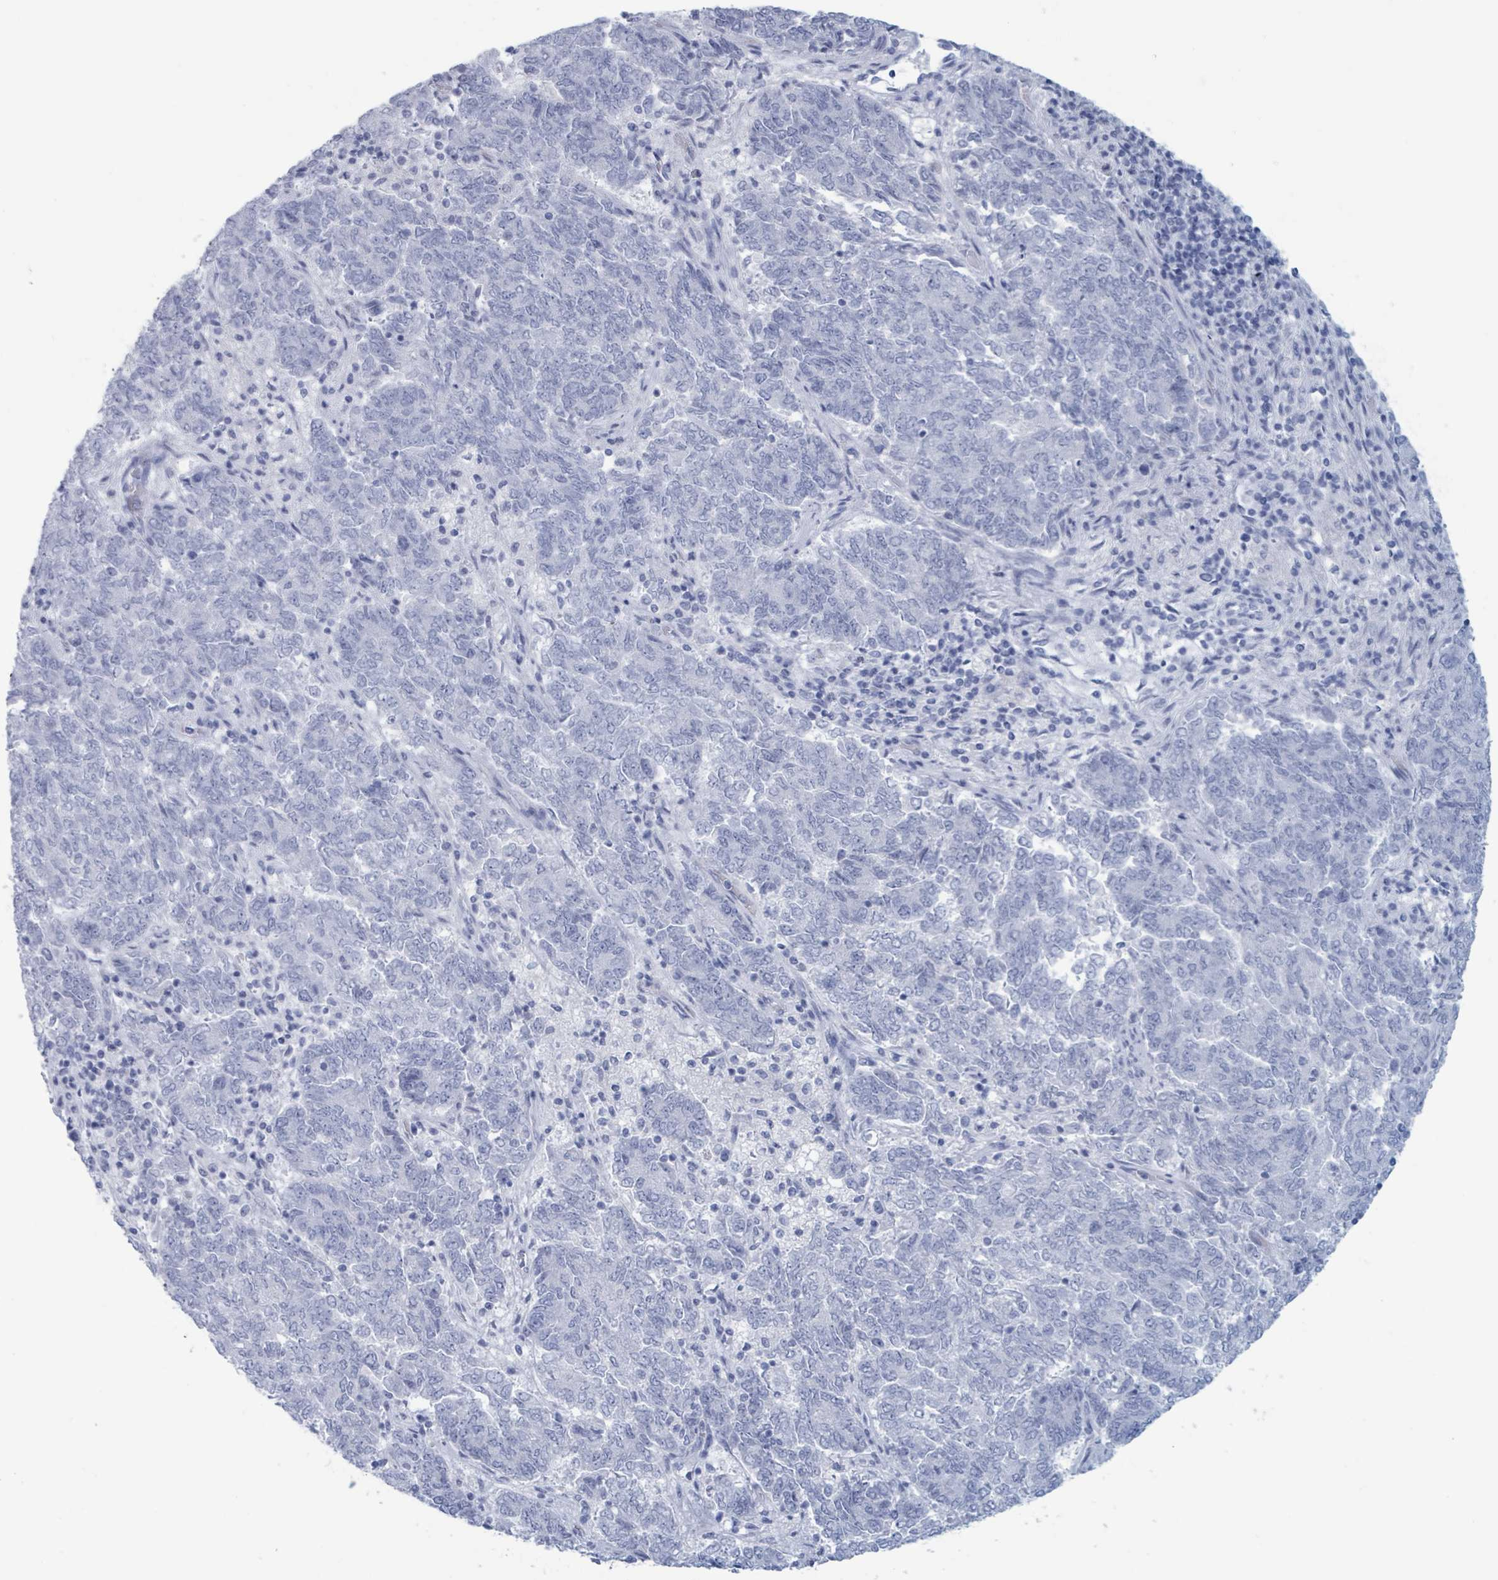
{"staining": {"intensity": "negative", "quantity": "none", "location": "none"}, "tissue": "endometrial cancer", "cell_type": "Tumor cells", "image_type": "cancer", "snomed": [{"axis": "morphology", "description": "Adenocarcinoma, NOS"}, {"axis": "topography", "description": "Endometrium"}], "caption": "Immunohistochemistry (IHC) of human endometrial cancer (adenocarcinoma) reveals no expression in tumor cells.", "gene": "KLK4", "patient": {"sex": "female", "age": 80}}